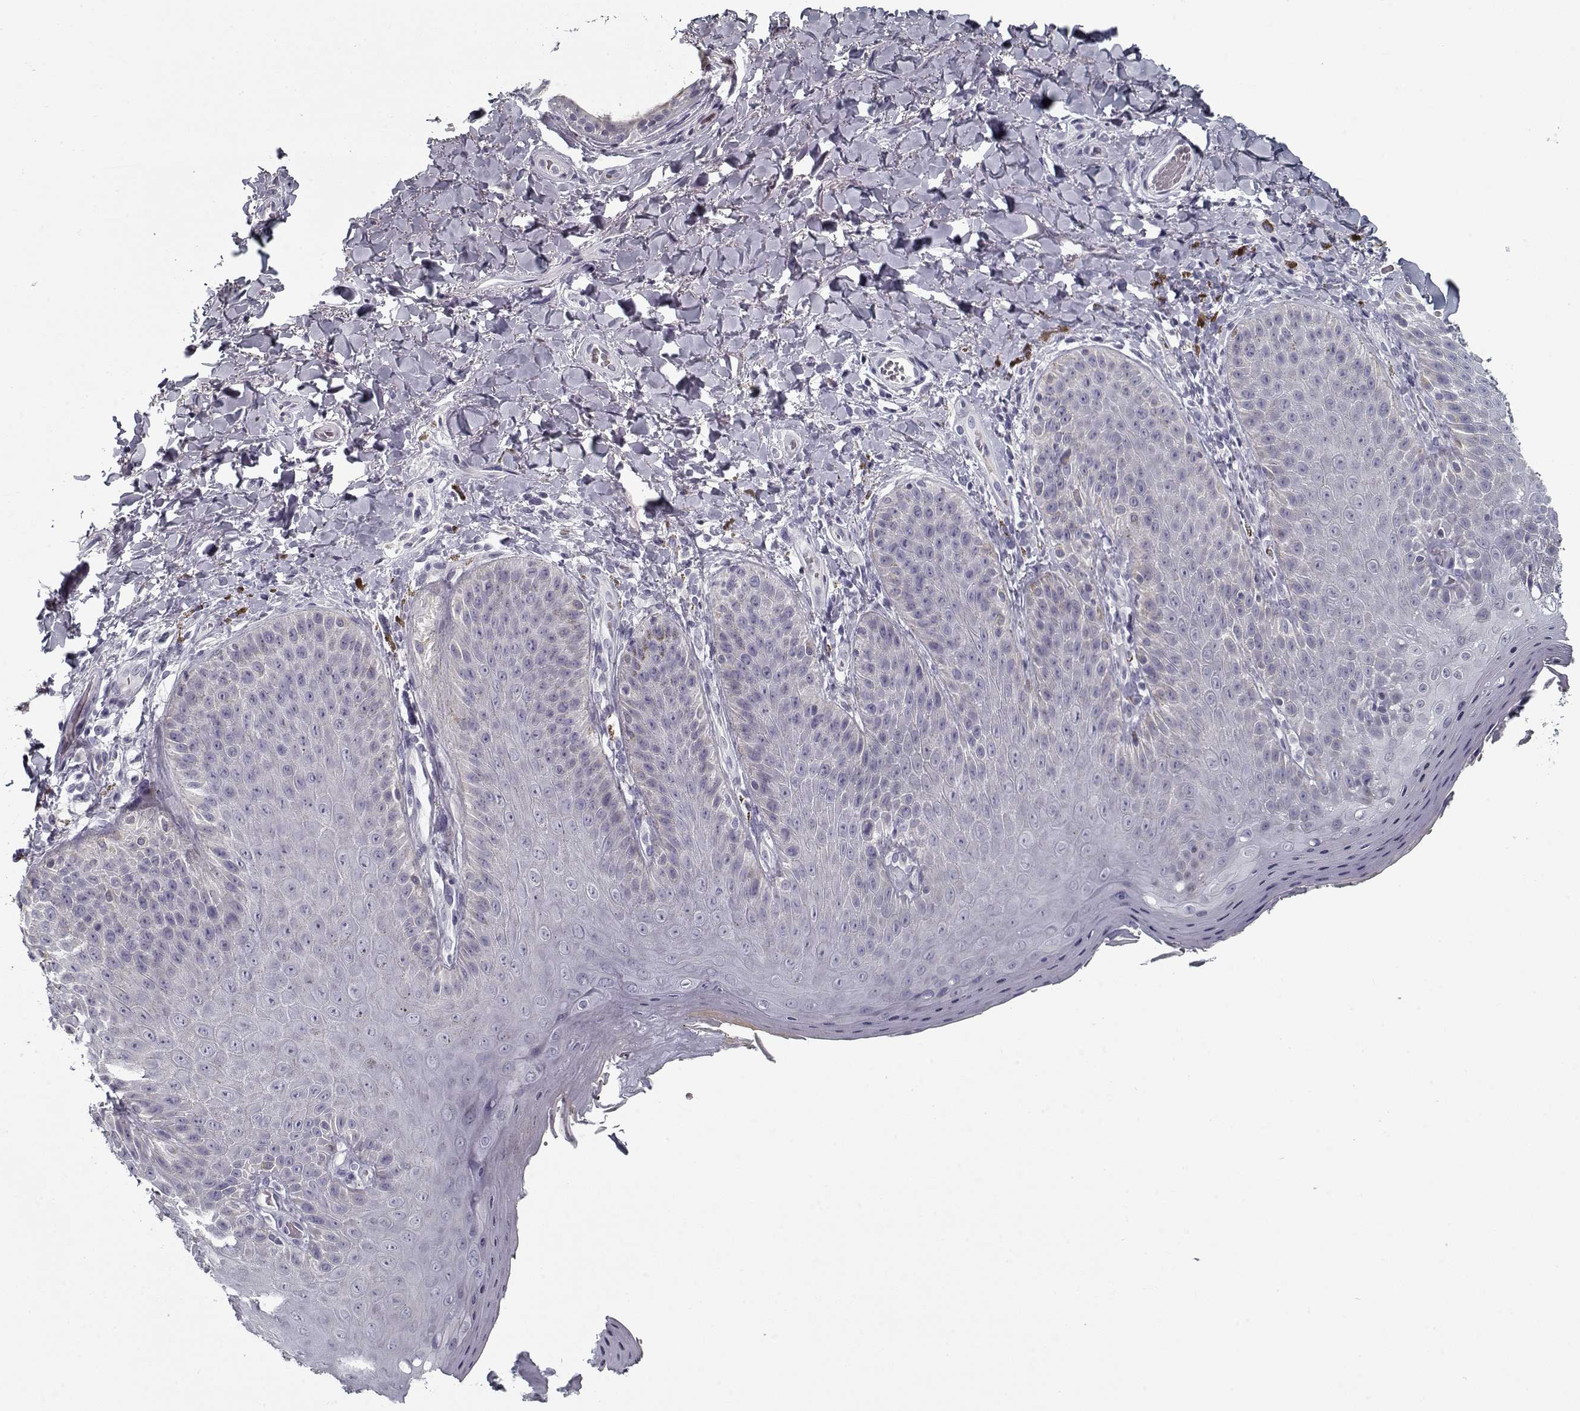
{"staining": {"intensity": "negative", "quantity": "none", "location": "none"}, "tissue": "skin", "cell_type": "Epidermal cells", "image_type": "normal", "snomed": [{"axis": "morphology", "description": "Normal tissue, NOS"}, {"axis": "topography", "description": "Anal"}], "caption": "A photomicrograph of human skin is negative for staining in epidermal cells. (DAB immunohistochemistry (IHC) visualized using brightfield microscopy, high magnification).", "gene": "DDX25", "patient": {"sex": "male", "age": 53}}